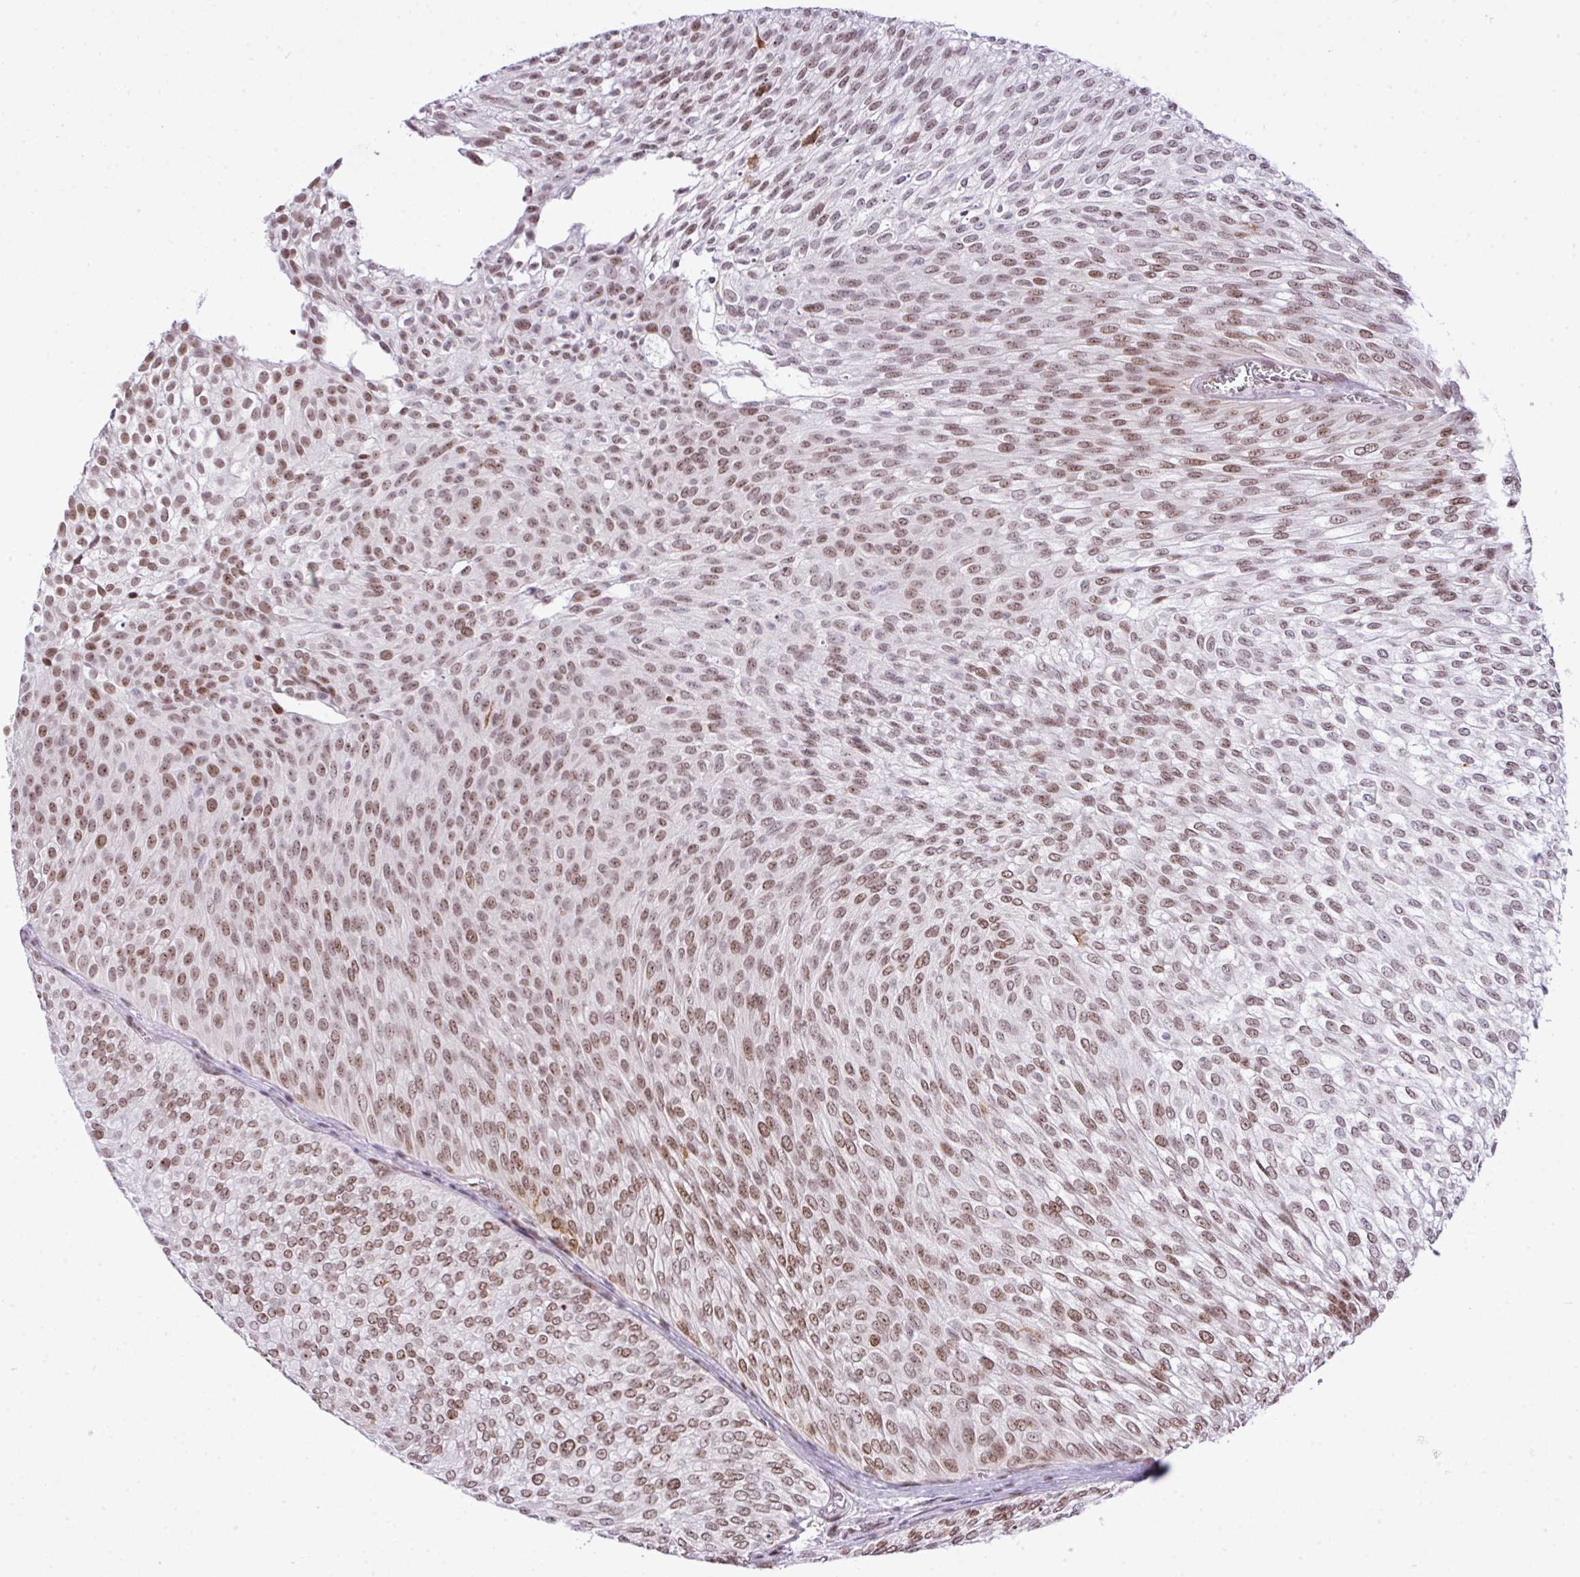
{"staining": {"intensity": "moderate", "quantity": ">75%", "location": "nuclear"}, "tissue": "urothelial cancer", "cell_type": "Tumor cells", "image_type": "cancer", "snomed": [{"axis": "morphology", "description": "Urothelial carcinoma, Low grade"}, {"axis": "topography", "description": "Urinary bladder"}], "caption": "A photomicrograph of low-grade urothelial carcinoma stained for a protein shows moderate nuclear brown staining in tumor cells.", "gene": "CCDC137", "patient": {"sex": "male", "age": 91}}